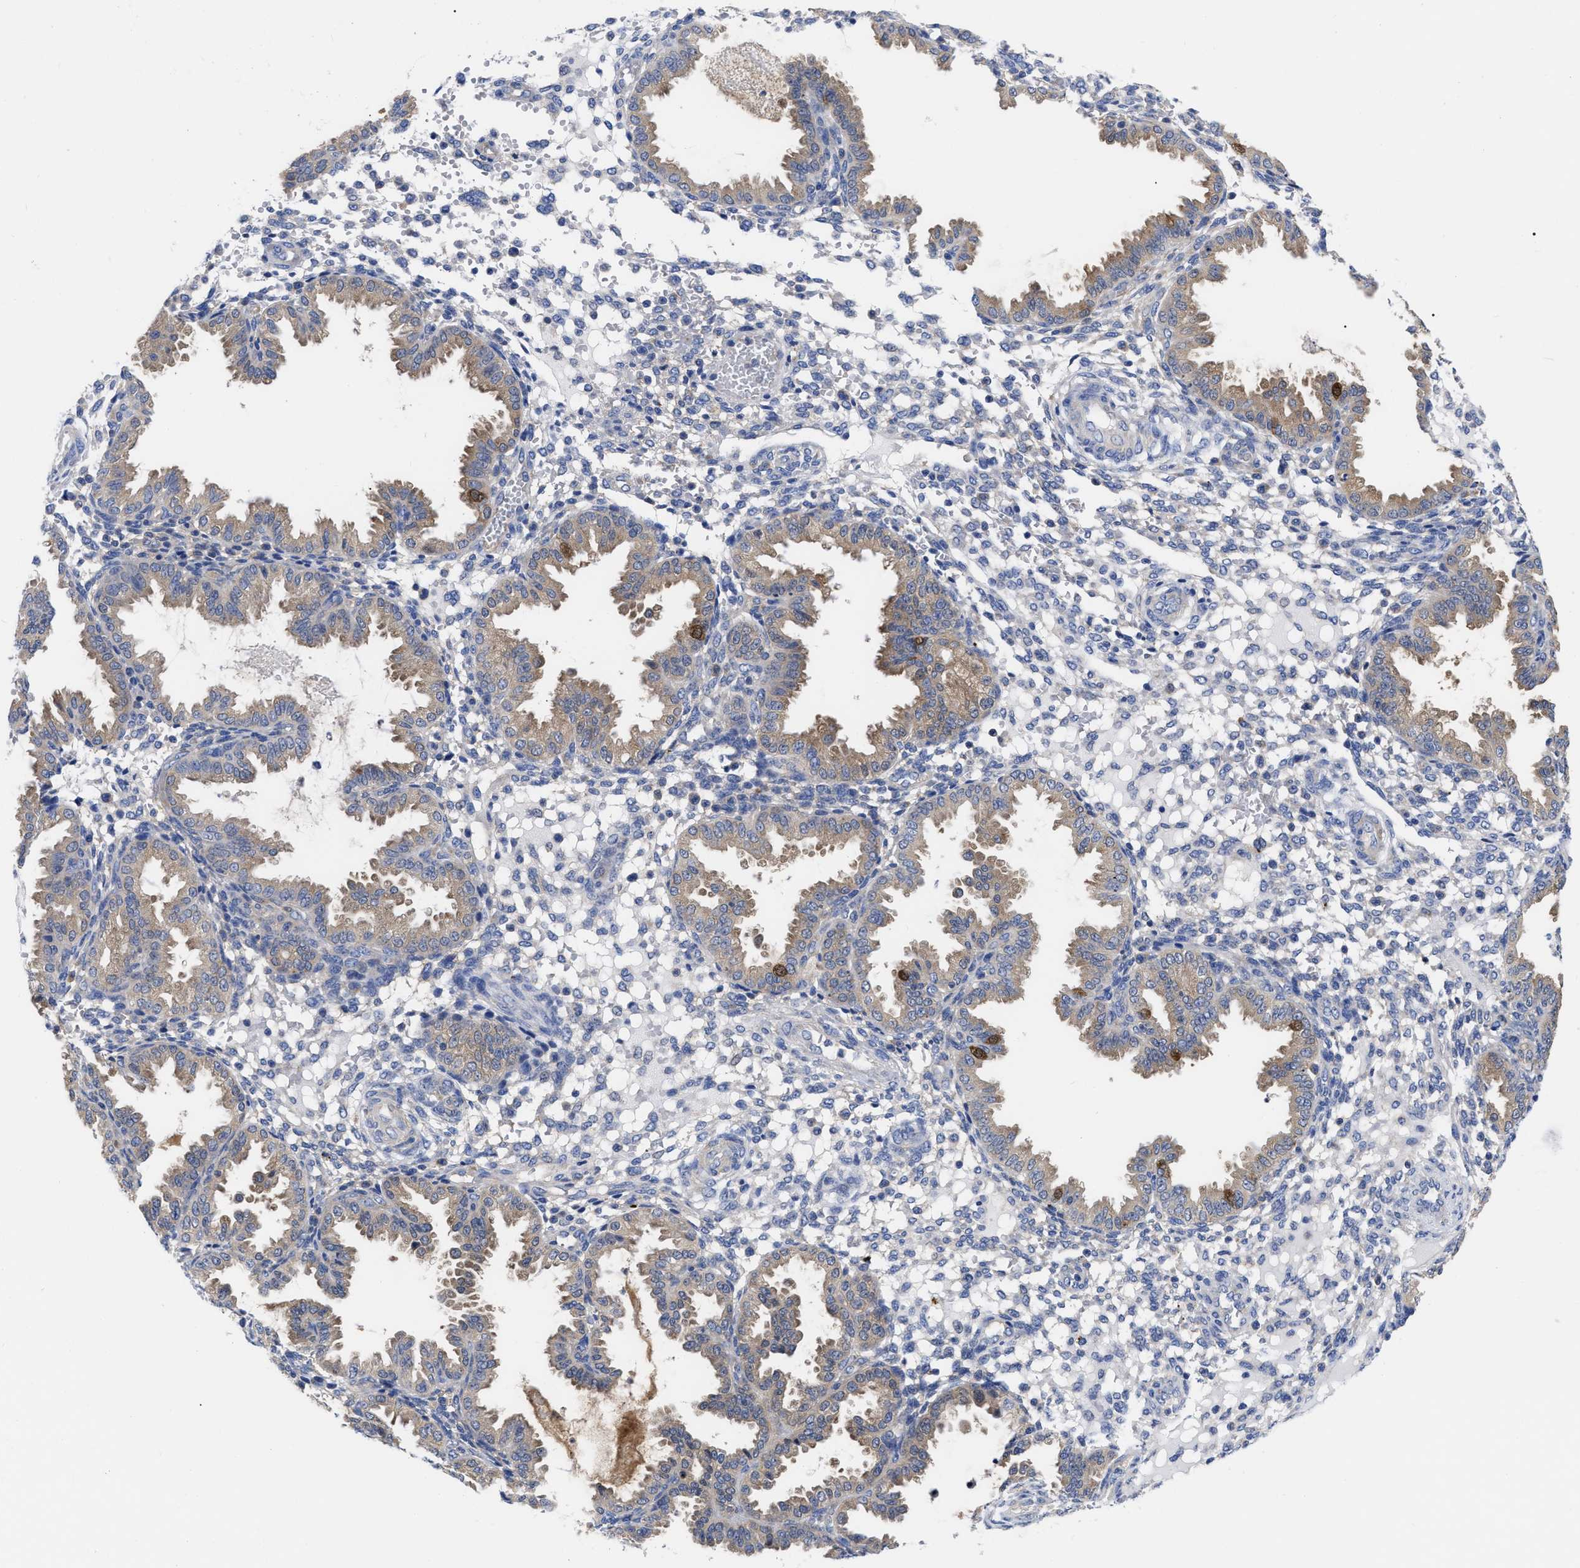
{"staining": {"intensity": "negative", "quantity": "none", "location": "none"}, "tissue": "endometrium", "cell_type": "Cells in endometrial stroma", "image_type": "normal", "snomed": [{"axis": "morphology", "description": "Normal tissue, NOS"}, {"axis": "topography", "description": "Endometrium"}], "caption": "Immunohistochemistry image of benign endometrium: endometrium stained with DAB (3,3'-diaminobenzidine) demonstrates no significant protein expression in cells in endometrial stroma.", "gene": "RBKS", "patient": {"sex": "female", "age": 33}}